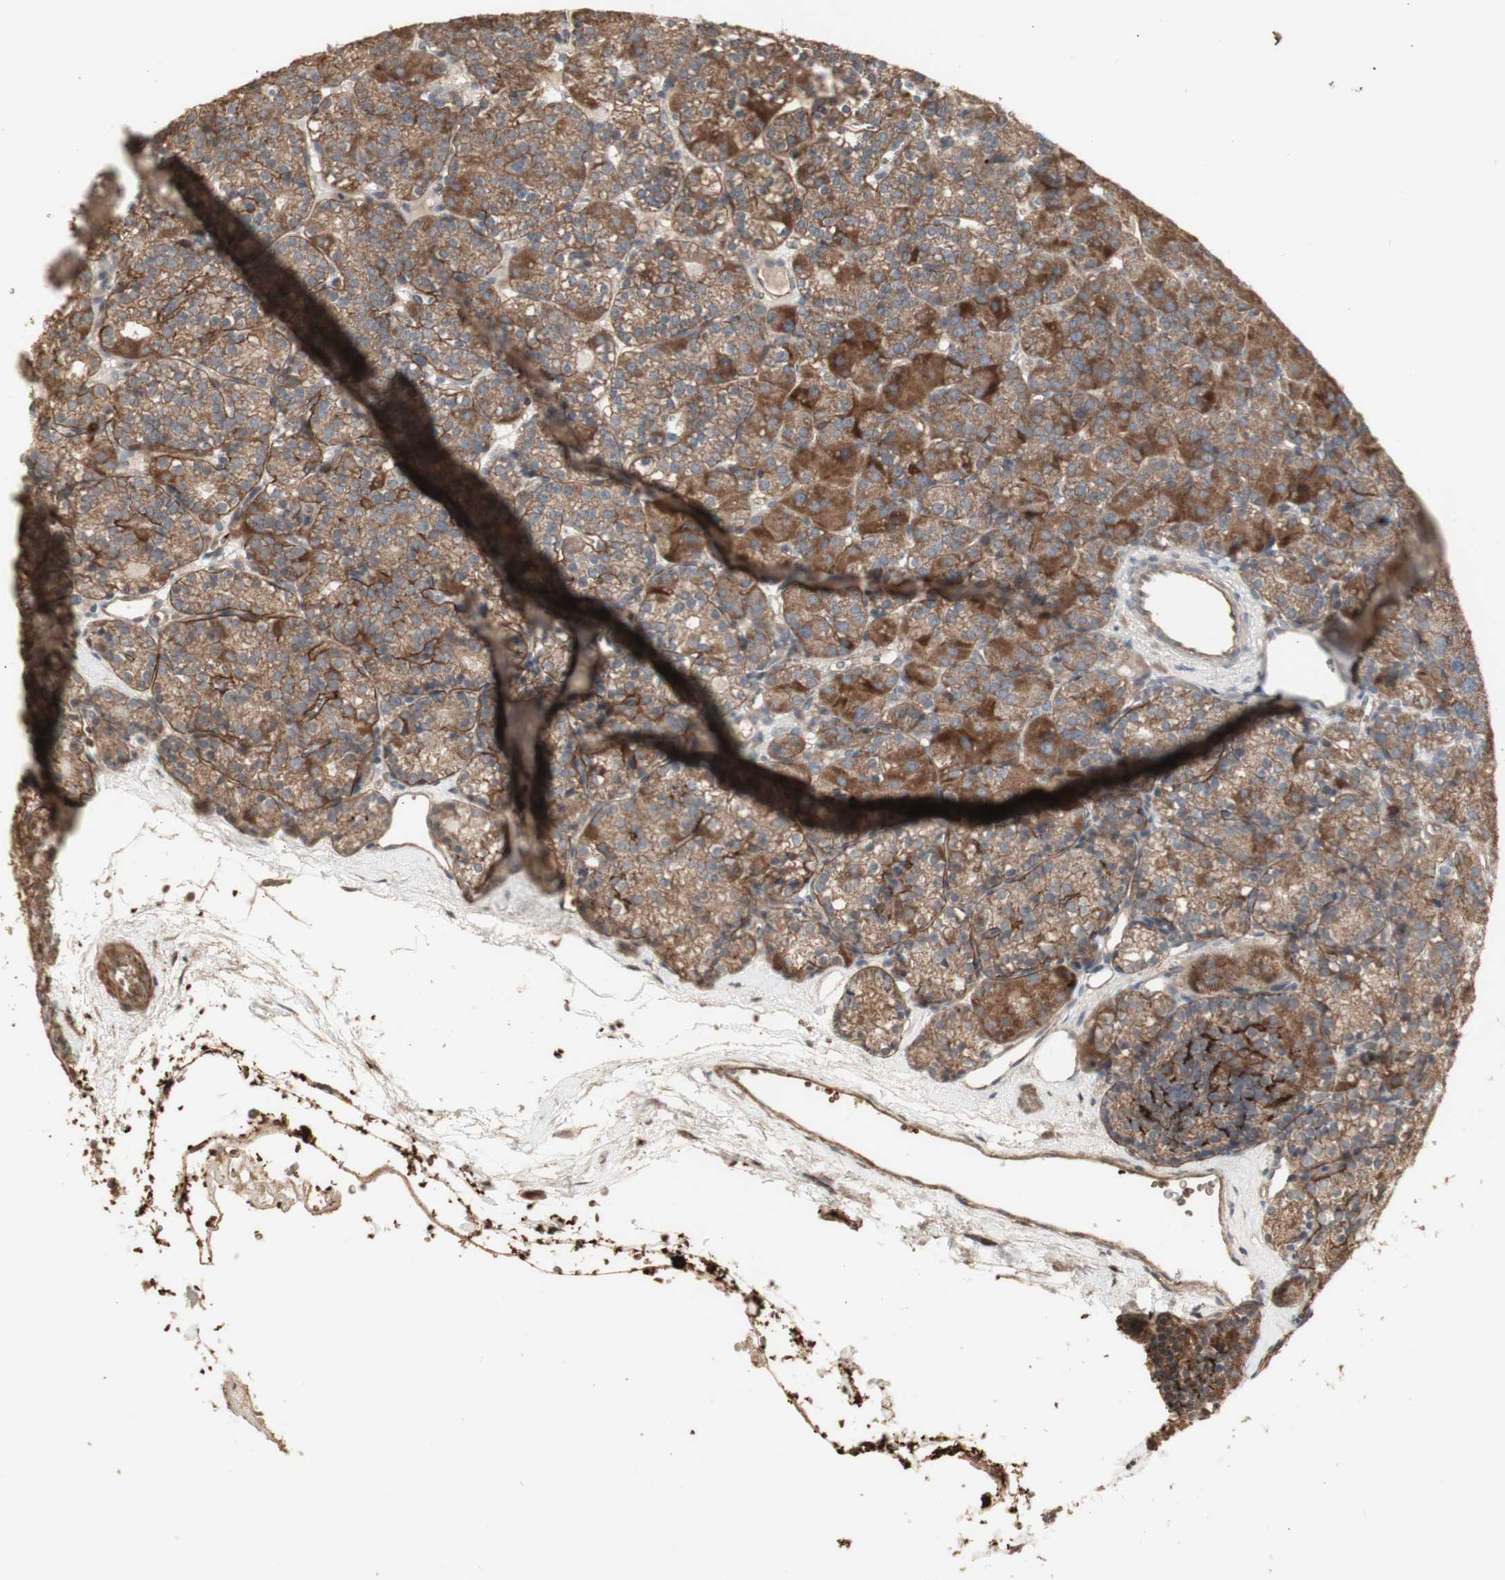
{"staining": {"intensity": "strong", "quantity": ">75%", "location": "cytoplasmic/membranous"}, "tissue": "parathyroid gland", "cell_type": "Glandular cells", "image_type": "normal", "snomed": [{"axis": "morphology", "description": "Normal tissue, NOS"}, {"axis": "topography", "description": "Parathyroid gland"}], "caption": "Normal parathyroid gland shows strong cytoplasmic/membranous positivity in approximately >75% of glandular cells, visualized by immunohistochemistry. Using DAB (brown) and hematoxylin (blue) stains, captured at high magnification using brightfield microscopy.", "gene": "ALOX12", "patient": {"sex": "female", "age": 64}}